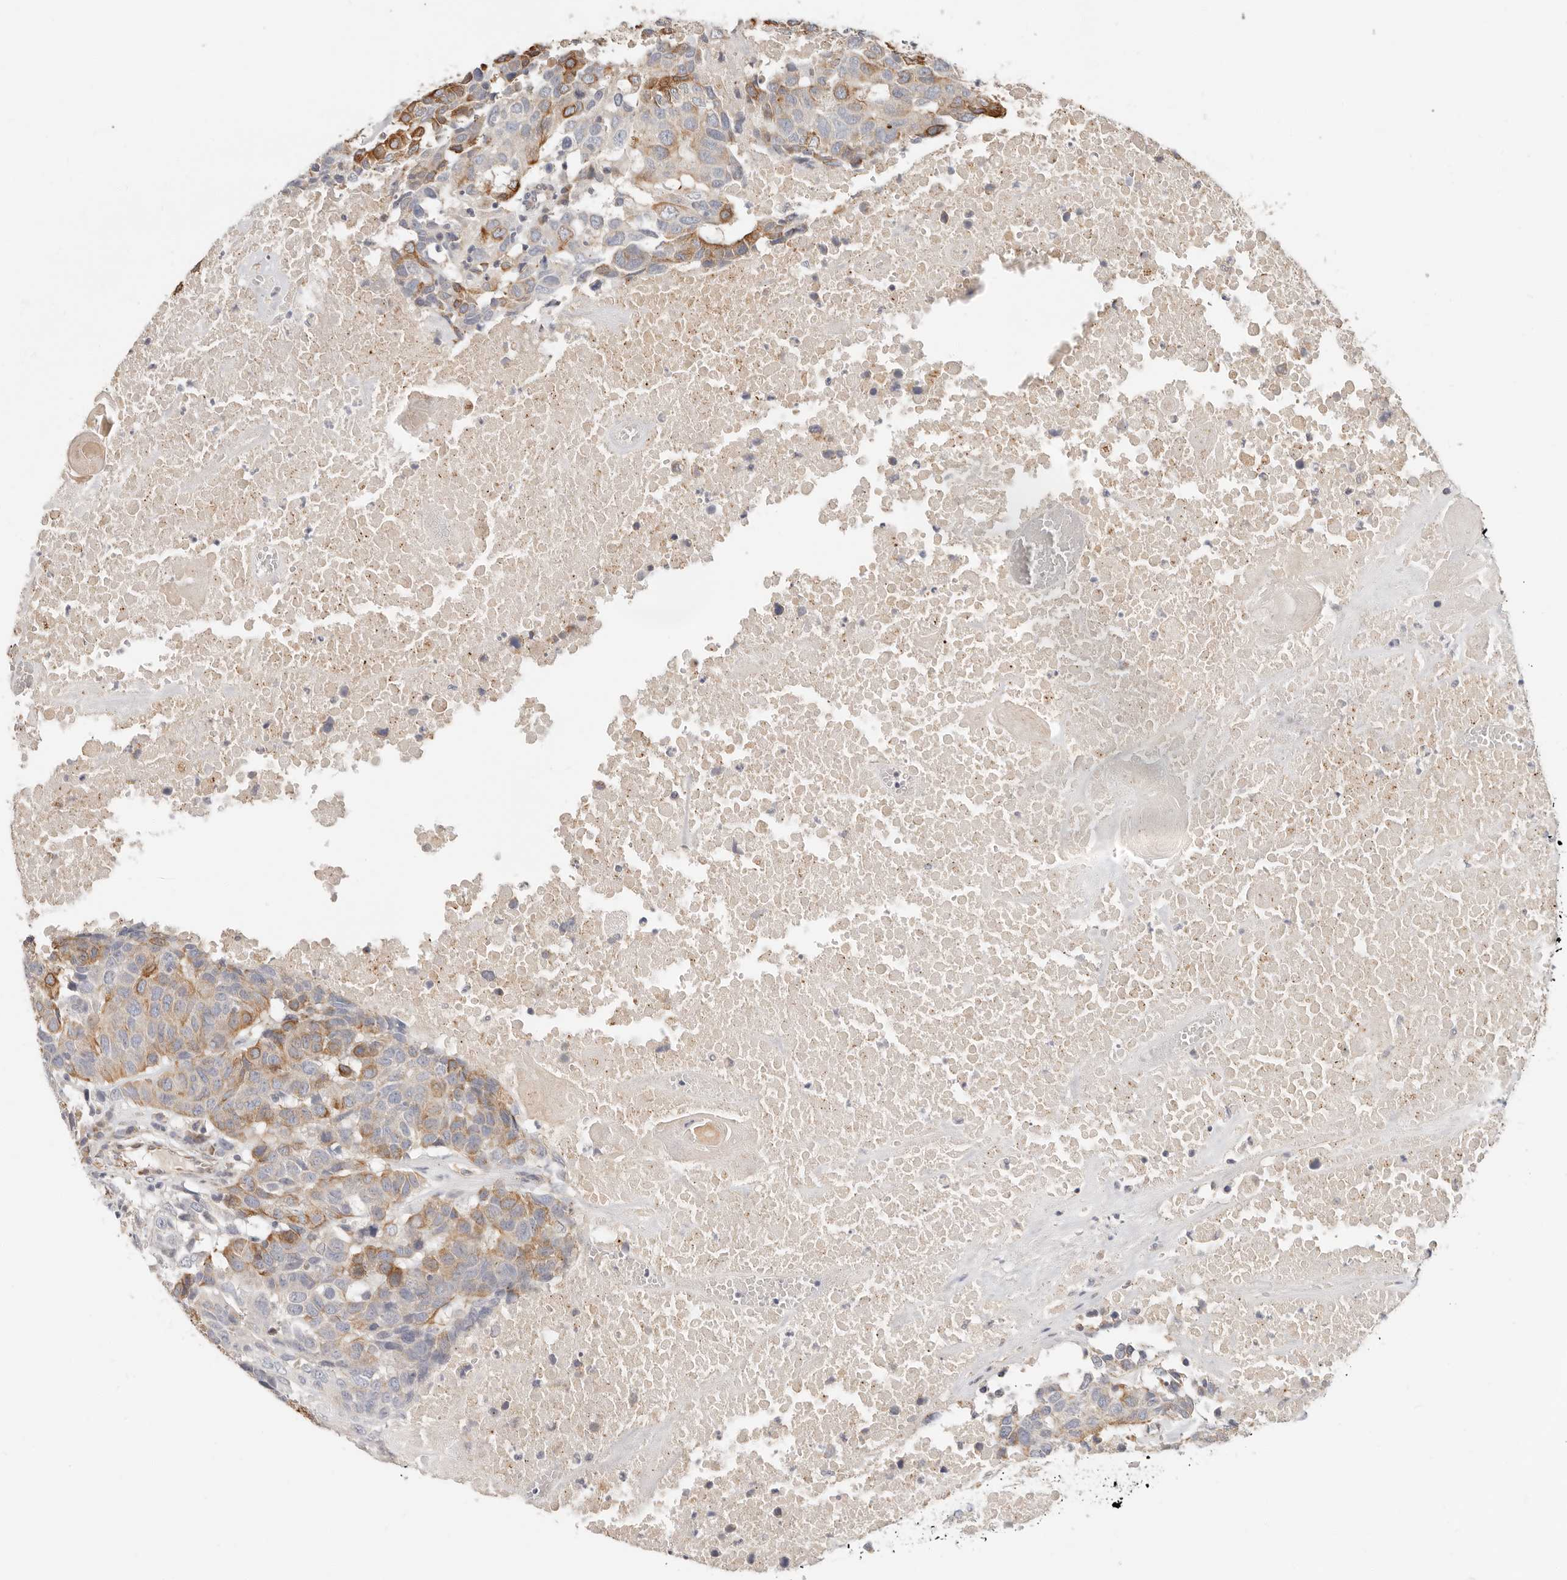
{"staining": {"intensity": "moderate", "quantity": "<25%", "location": "cytoplasmic/membranous"}, "tissue": "head and neck cancer", "cell_type": "Tumor cells", "image_type": "cancer", "snomed": [{"axis": "morphology", "description": "Squamous cell carcinoma, NOS"}, {"axis": "topography", "description": "Head-Neck"}], "caption": "Protein staining demonstrates moderate cytoplasmic/membranous positivity in approximately <25% of tumor cells in head and neck cancer. The staining was performed using DAB (3,3'-diaminobenzidine) to visualize the protein expression in brown, while the nuclei were stained in blue with hematoxylin (Magnification: 20x).", "gene": "SPRING1", "patient": {"sex": "male", "age": 66}}